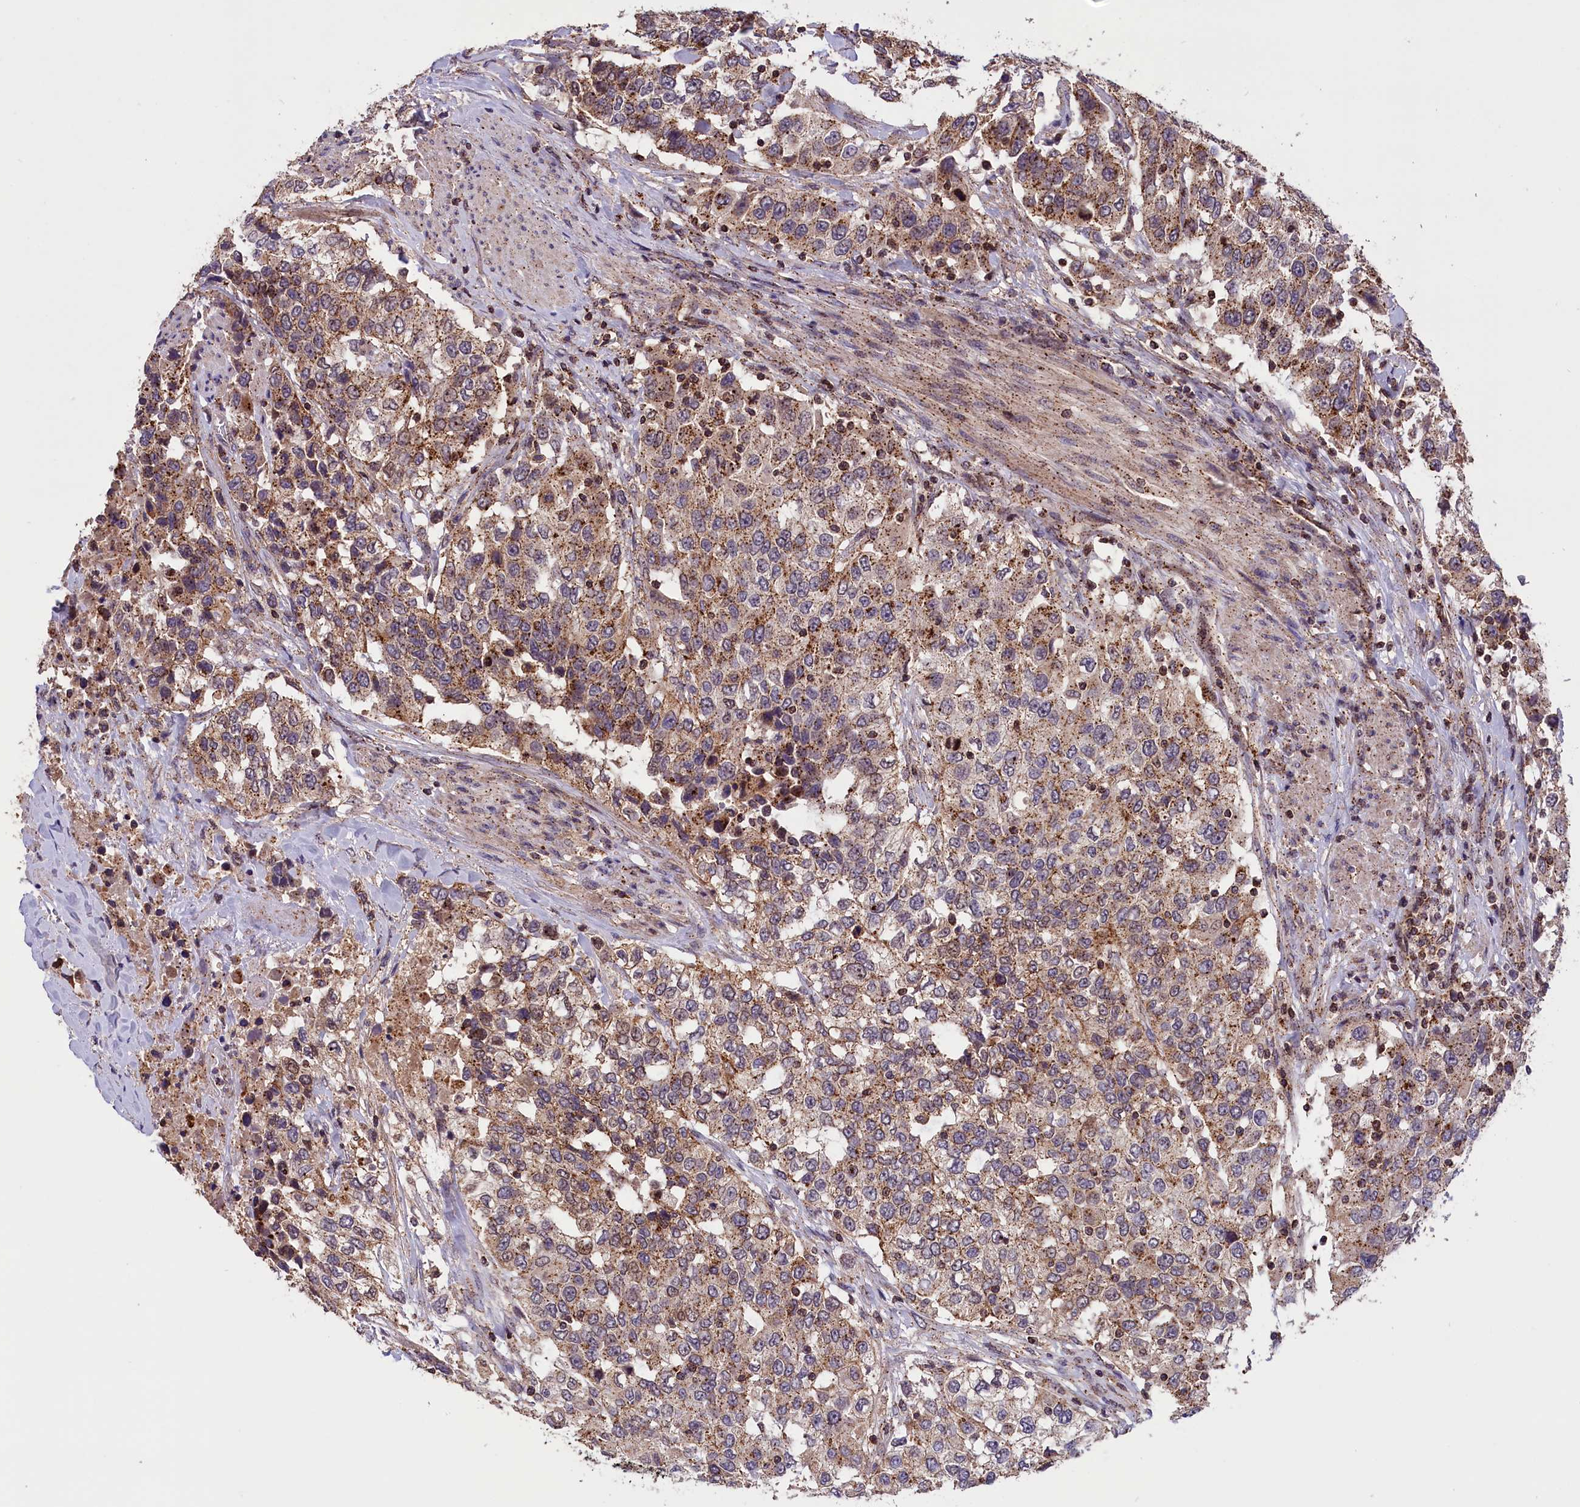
{"staining": {"intensity": "moderate", "quantity": ">75%", "location": "cytoplasmic/membranous"}, "tissue": "urothelial cancer", "cell_type": "Tumor cells", "image_type": "cancer", "snomed": [{"axis": "morphology", "description": "Urothelial carcinoma, High grade"}, {"axis": "topography", "description": "Urinary bladder"}], "caption": "An immunohistochemistry (IHC) micrograph of tumor tissue is shown. Protein staining in brown labels moderate cytoplasmic/membranous positivity in high-grade urothelial carcinoma within tumor cells.", "gene": "IST1", "patient": {"sex": "female", "age": 80}}